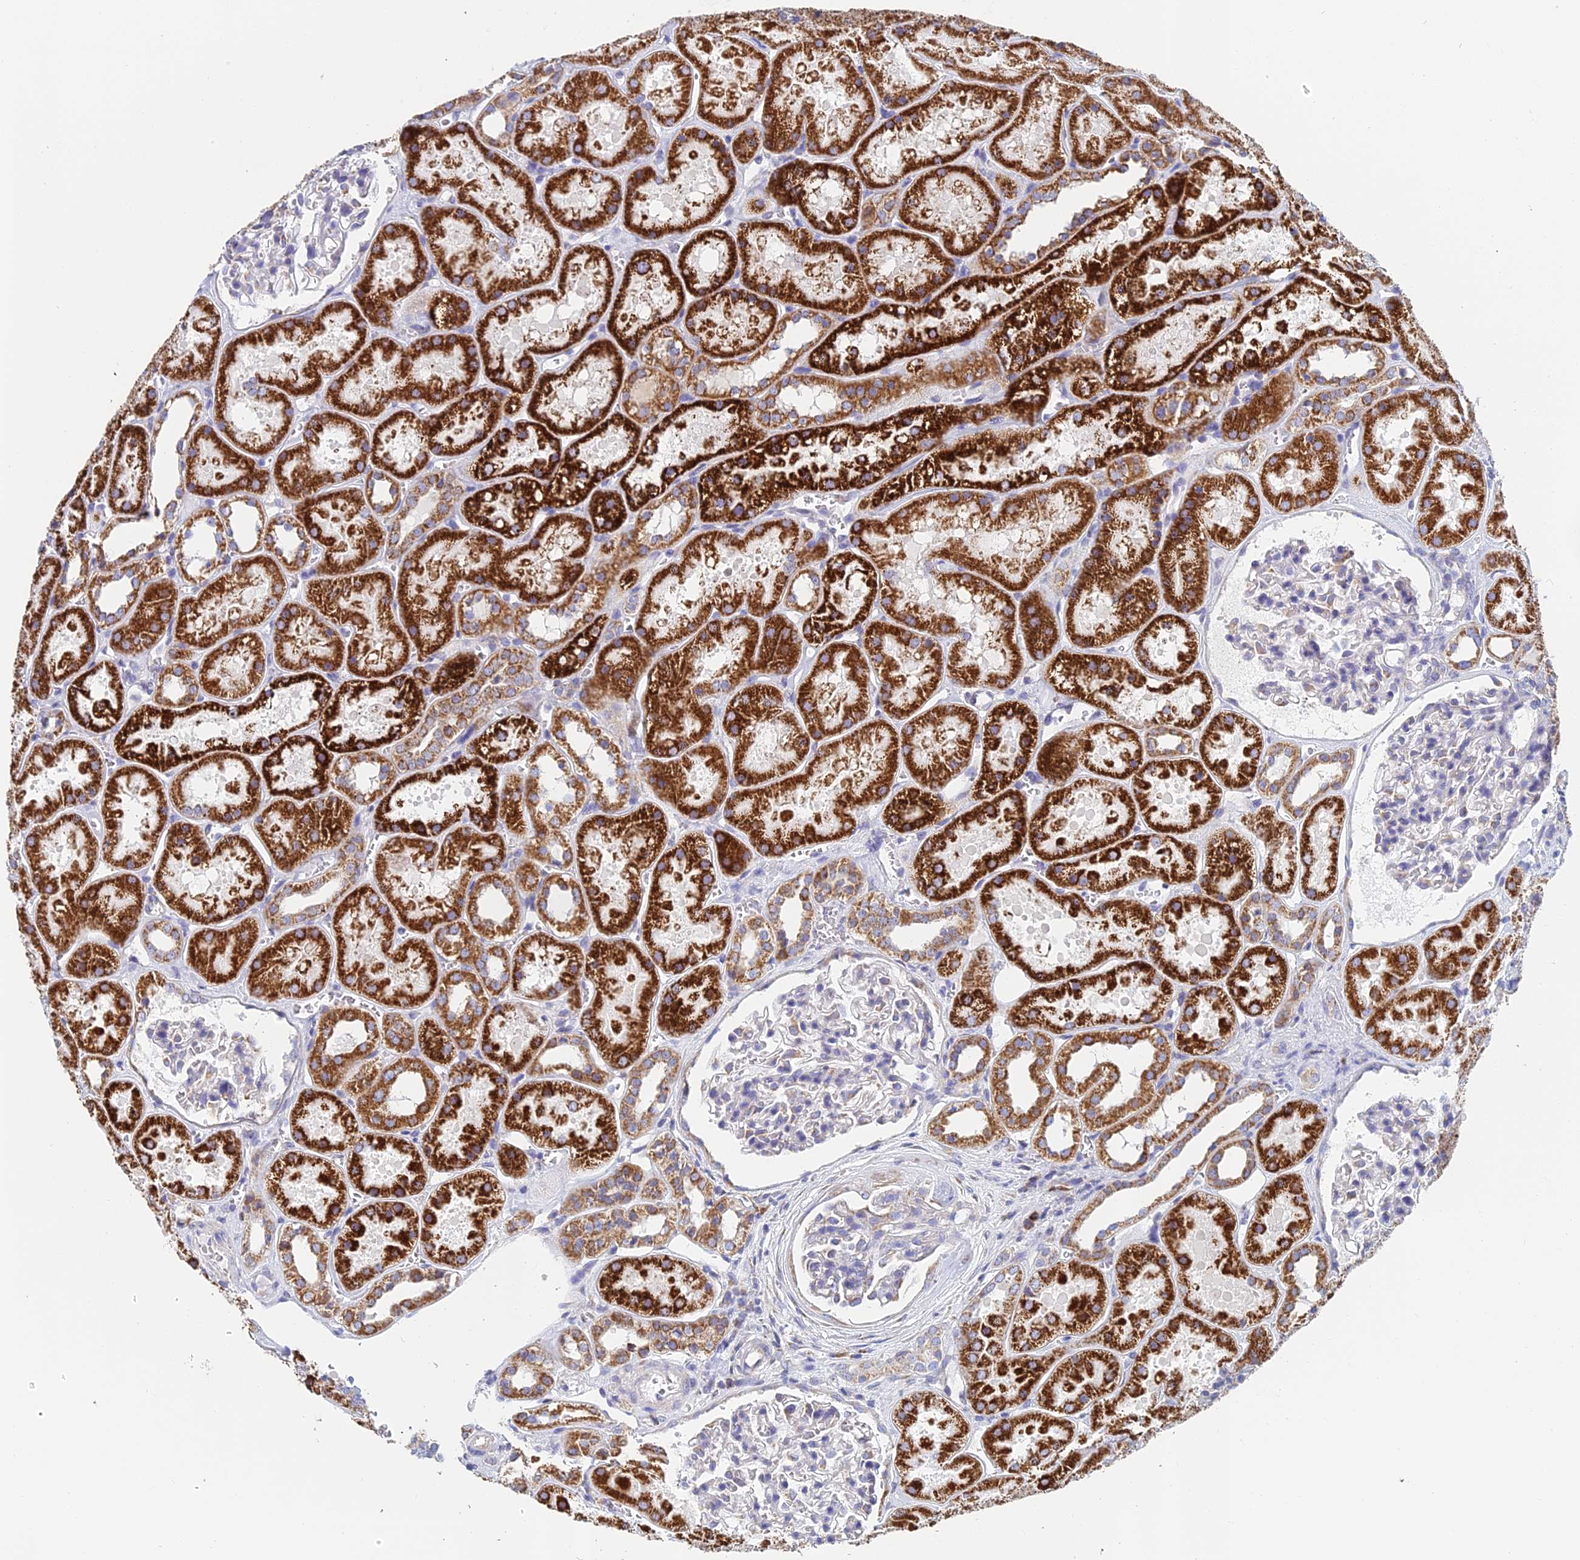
{"staining": {"intensity": "weak", "quantity": "25%-75%", "location": "cytoplasmic/membranous"}, "tissue": "kidney", "cell_type": "Cells in glomeruli", "image_type": "normal", "snomed": [{"axis": "morphology", "description": "Normal tissue, NOS"}, {"axis": "topography", "description": "Kidney"}], "caption": "This image reveals immunohistochemistry staining of benign kidney, with low weak cytoplasmic/membranous positivity in about 25%-75% of cells in glomeruli.", "gene": "CRACR2B", "patient": {"sex": "female", "age": 41}}